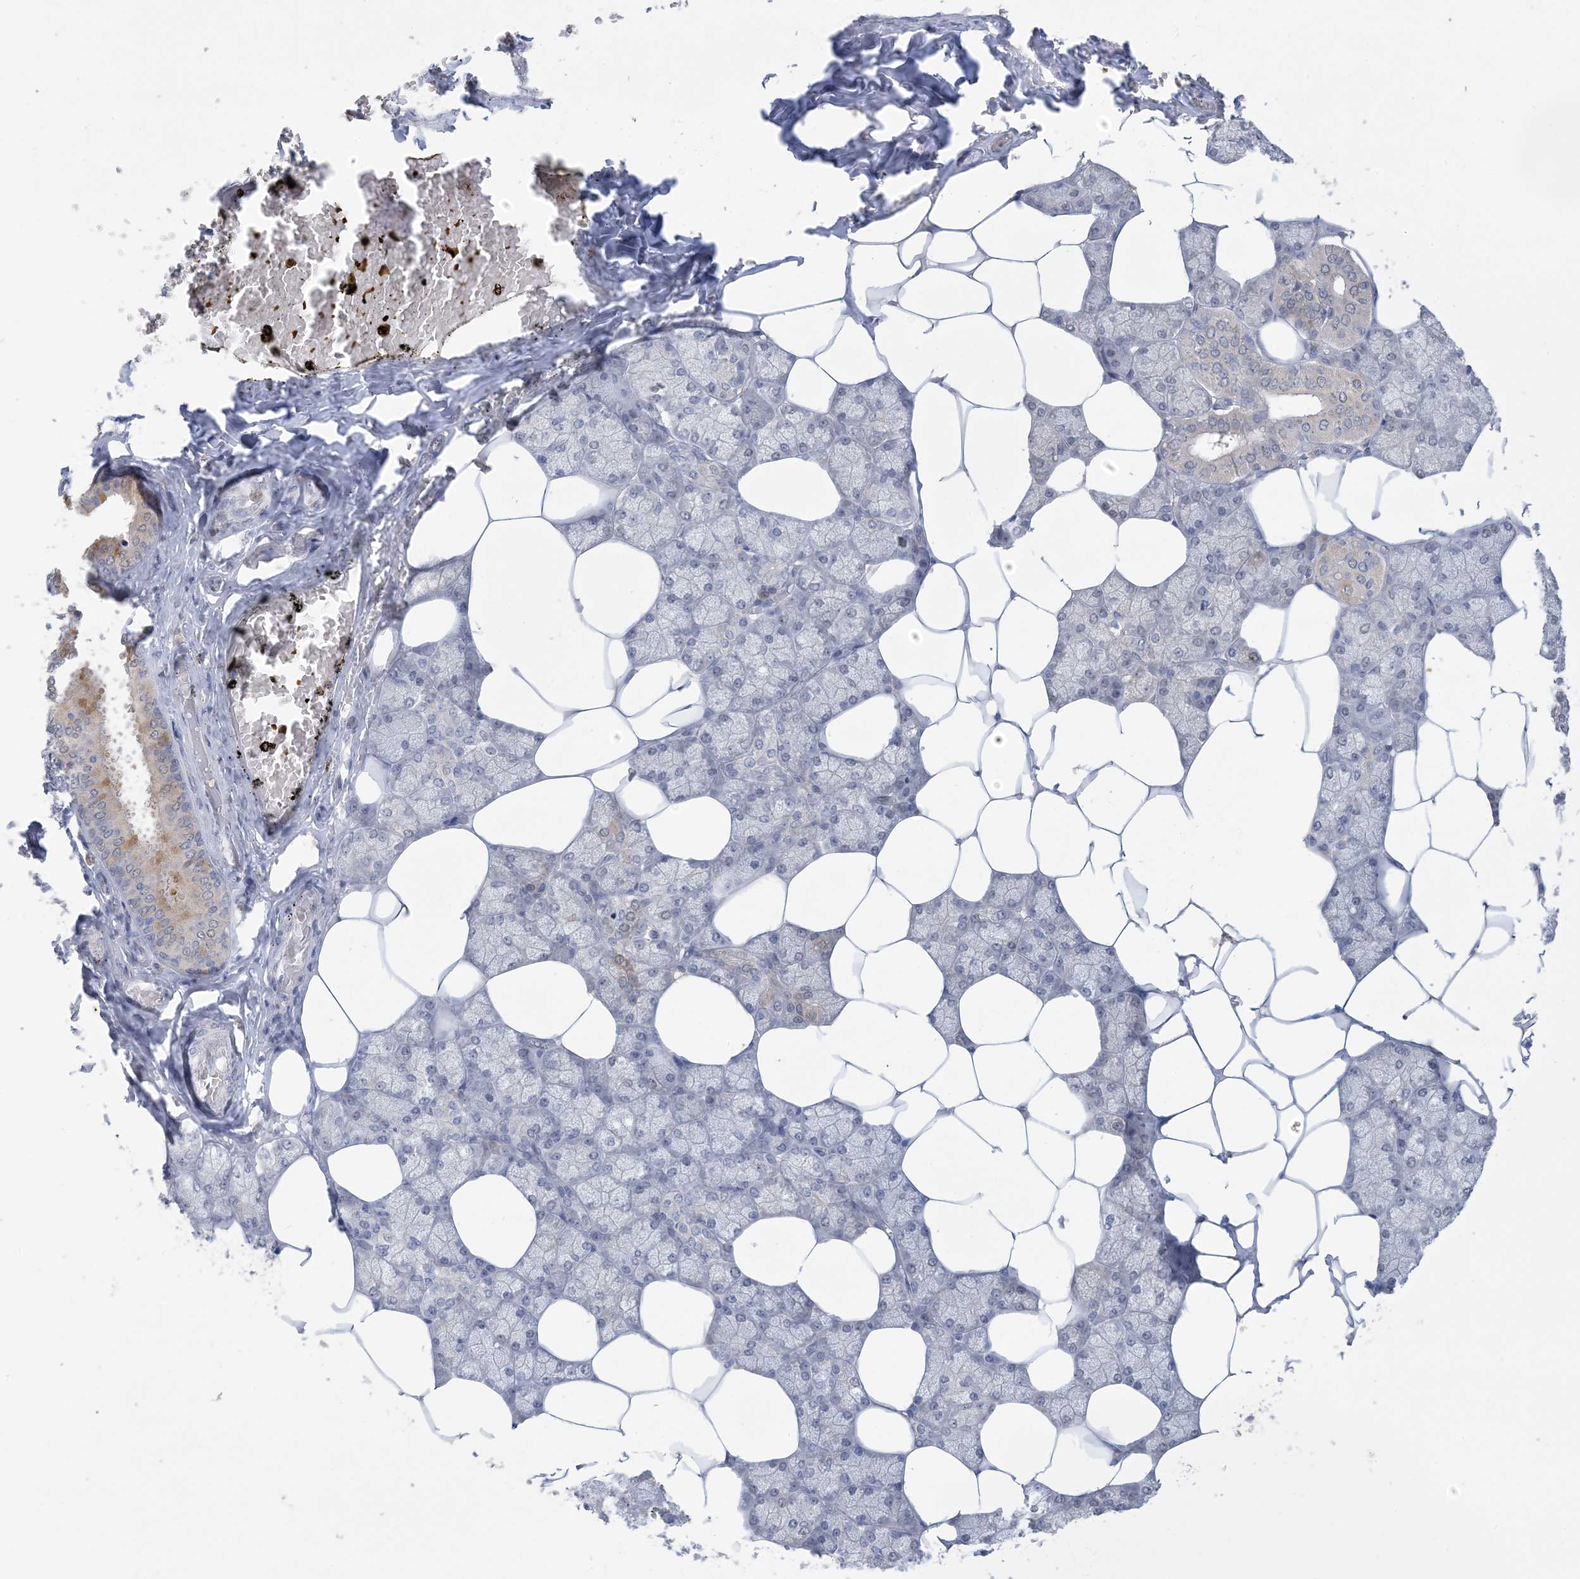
{"staining": {"intensity": "weak", "quantity": "<25%", "location": "cytoplasmic/membranous"}, "tissue": "salivary gland", "cell_type": "Glandular cells", "image_type": "normal", "snomed": [{"axis": "morphology", "description": "Normal tissue, NOS"}, {"axis": "topography", "description": "Salivary gland"}], "caption": "This image is of benign salivary gland stained with IHC to label a protein in brown with the nuclei are counter-stained blue. There is no staining in glandular cells.", "gene": "HMGCS1", "patient": {"sex": "male", "age": 62}}